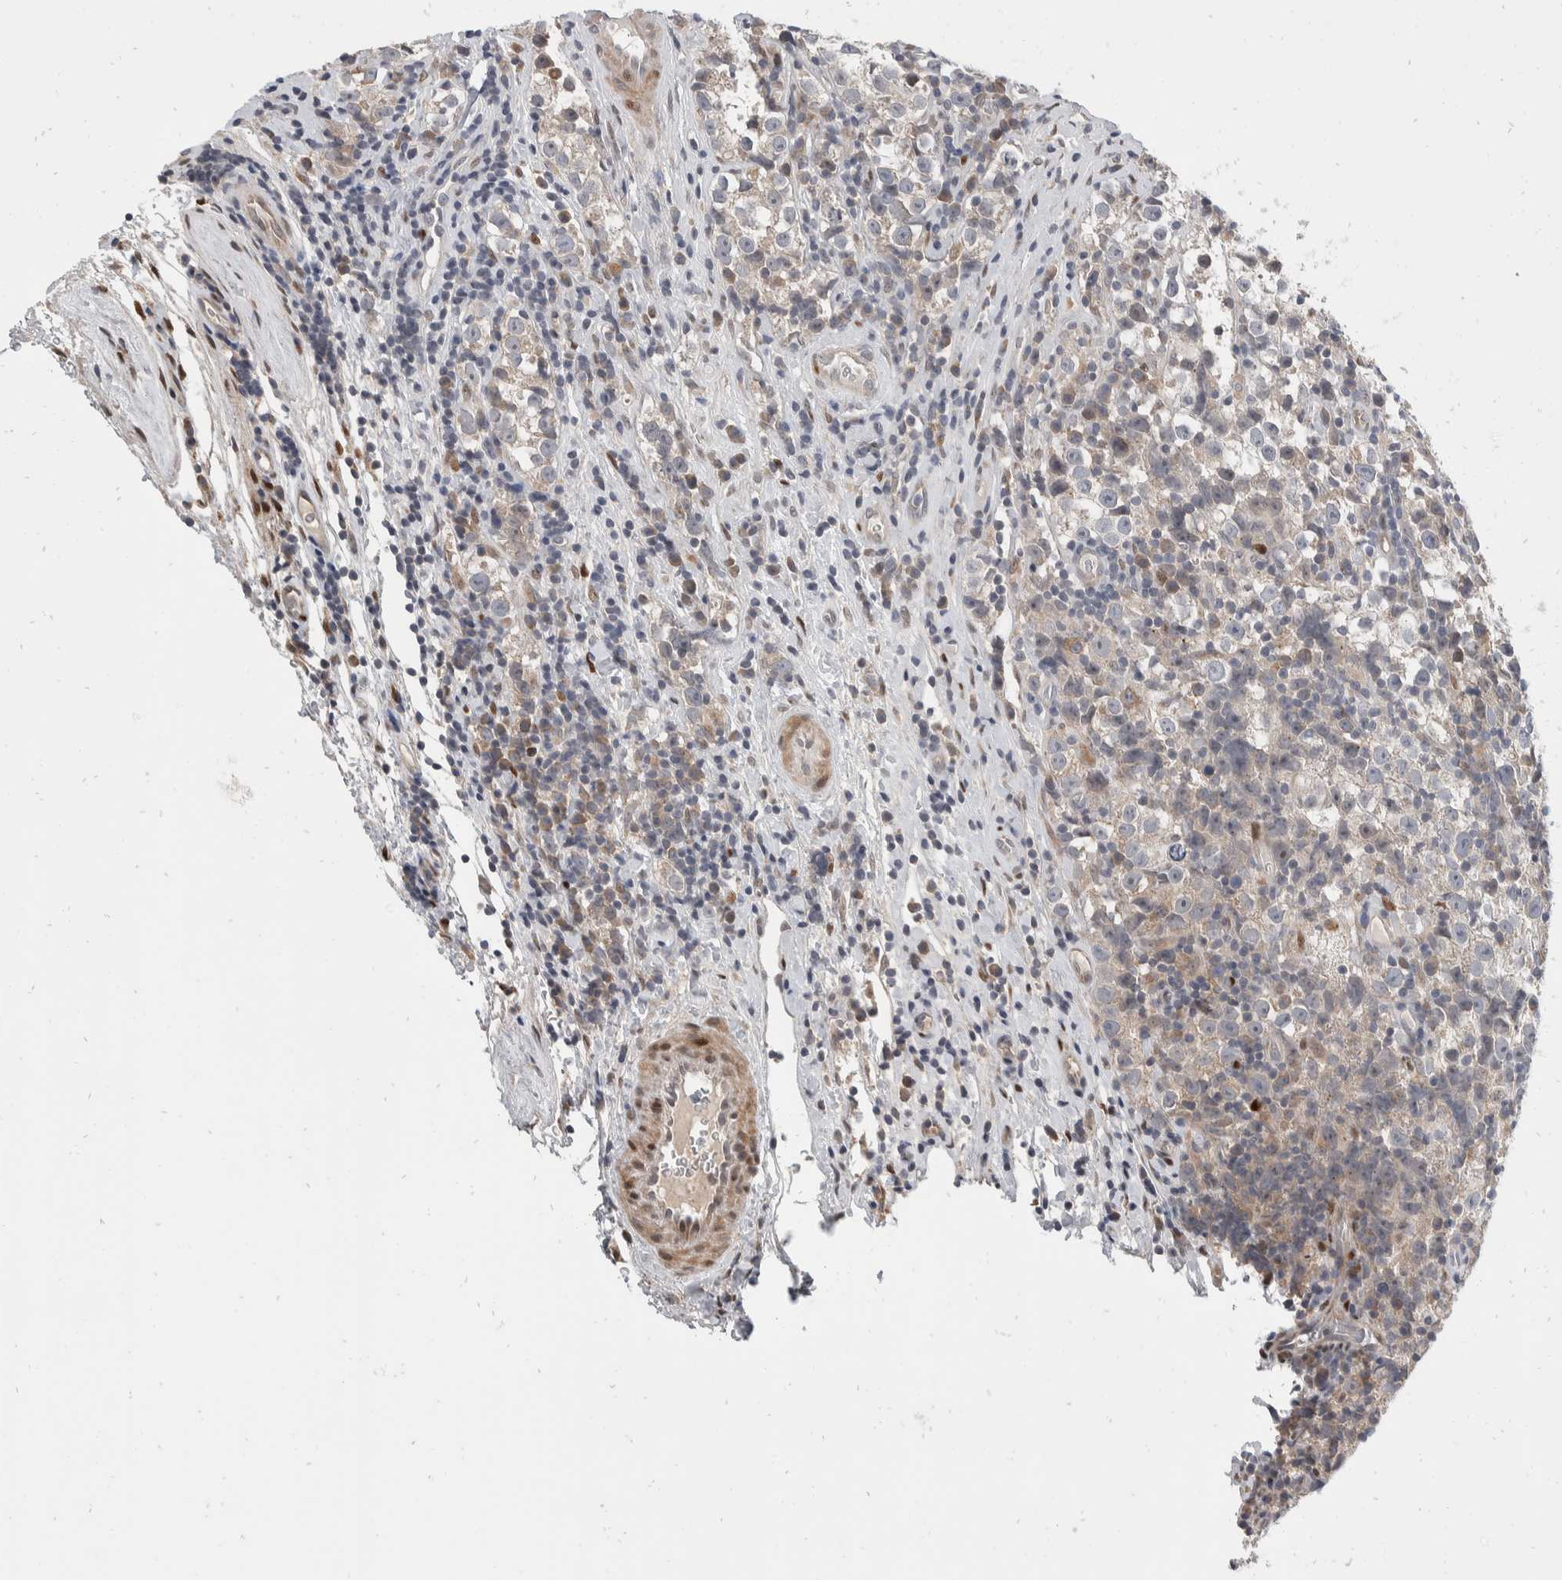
{"staining": {"intensity": "weak", "quantity": "<25%", "location": "cytoplasmic/membranous"}, "tissue": "testis cancer", "cell_type": "Tumor cells", "image_type": "cancer", "snomed": [{"axis": "morphology", "description": "Normal tissue, NOS"}, {"axis": "morphology", "description": "Seminoma, NOS"}, {"axis": "topography", "description": "Testis"}], "caption": "Tumor cells are negative for protein expression in human seminoma (testis).", "gene": "ZNF703", "patient": {"sex": "male", "age": 43}}